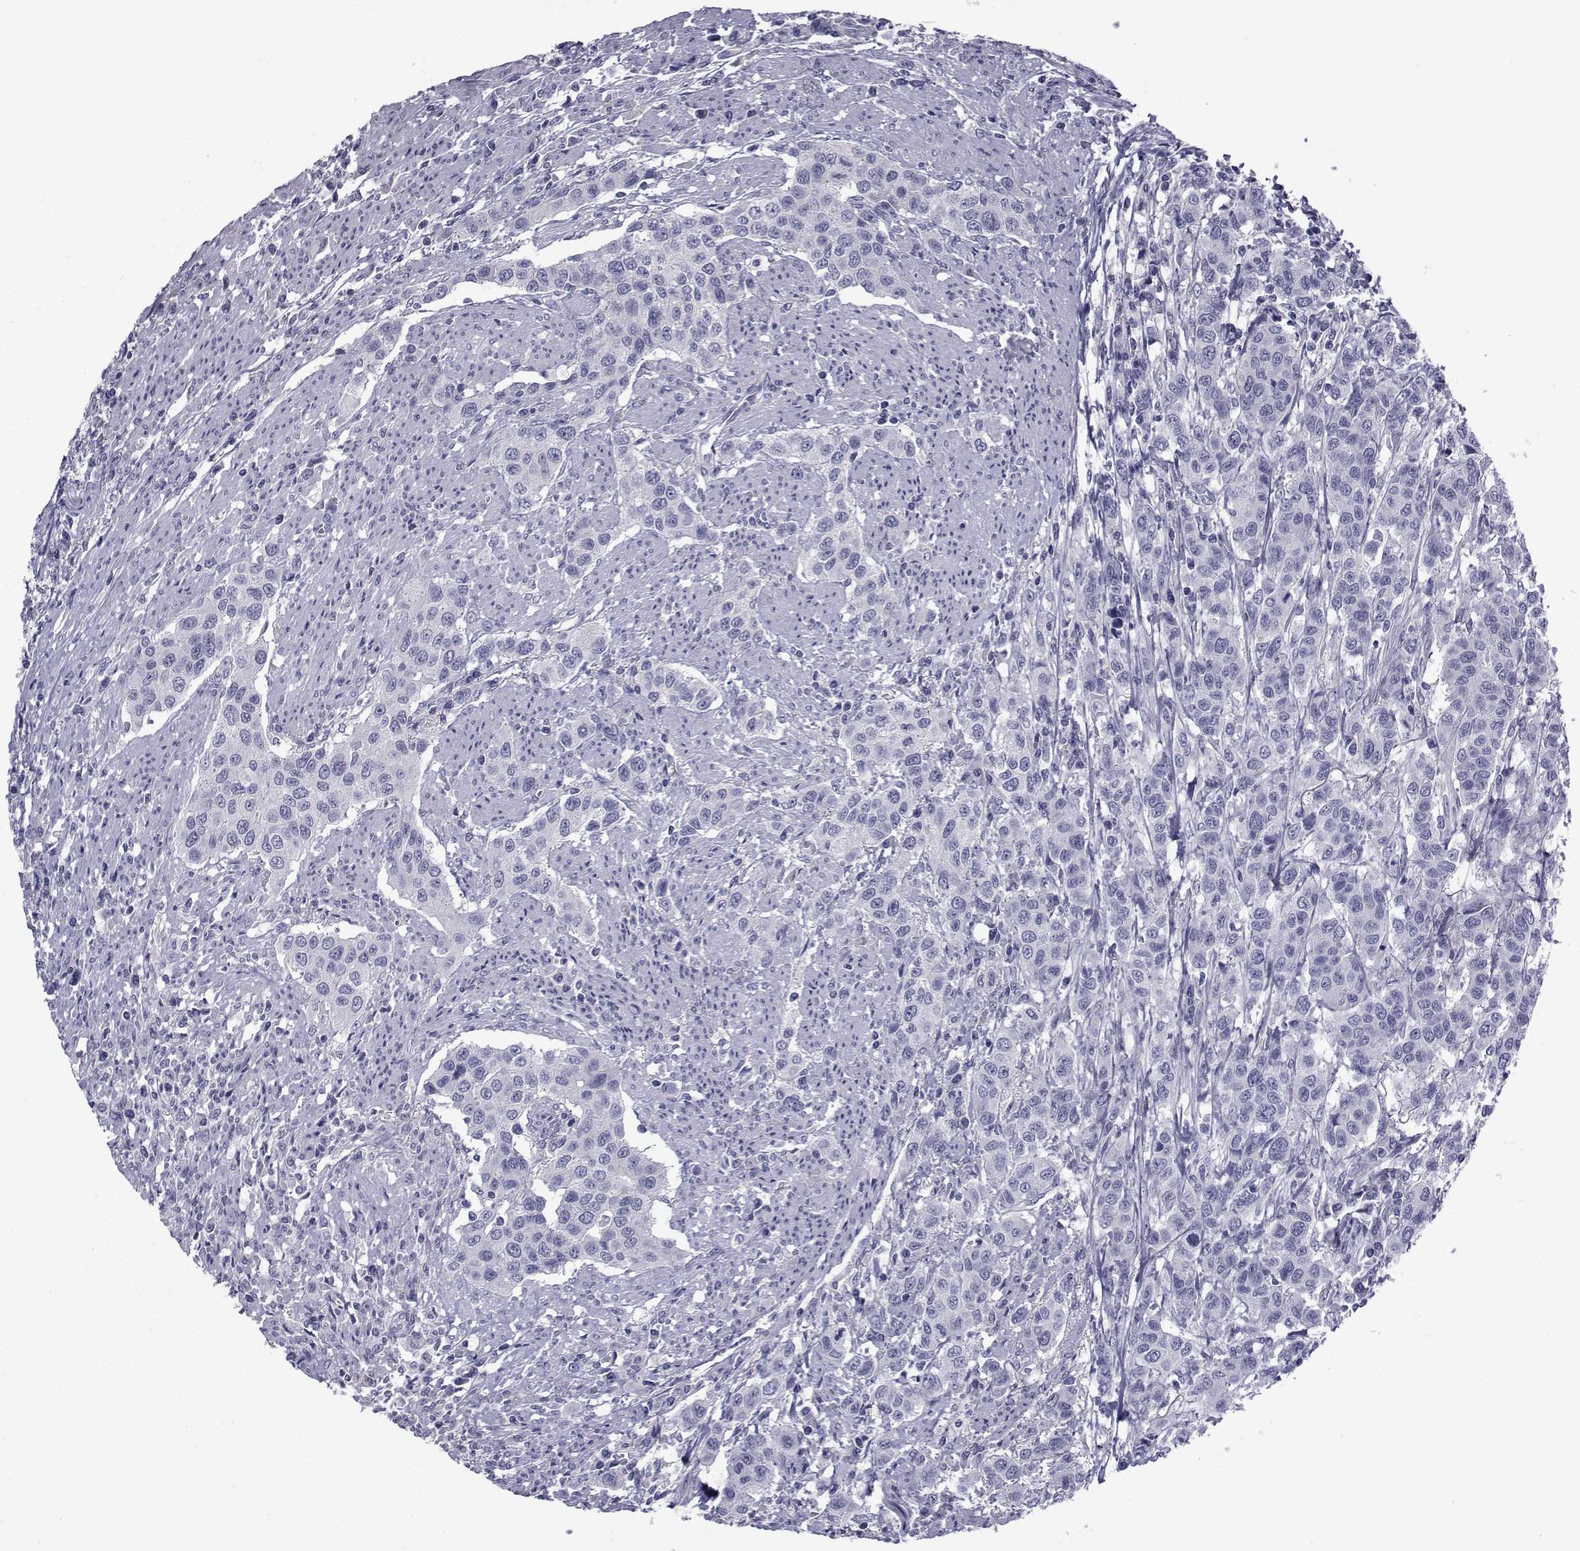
{"staining": {"intensity": "negative", "quantity": "none", "location": "none"}, "tissue": "urothelial cancer", "cell_type": "Tumor cells", "image_type": "cancer", "snomed": [{"axis": "morphology", "description": "Urothelial carcinoma, High grade"}, {"axis": "topography", "description": "Urinary bladder"}], "caption": "A high-resolution micrograph shows IHC staining of high-grade urothelial carcinoma, which shows no significant expression in tumor cells. (Immunohistochemistry (ihc), brightfield microscopy, high magnification).", "gene": "CHRNA1", "patient": {"sex": "female", "age": 58}}